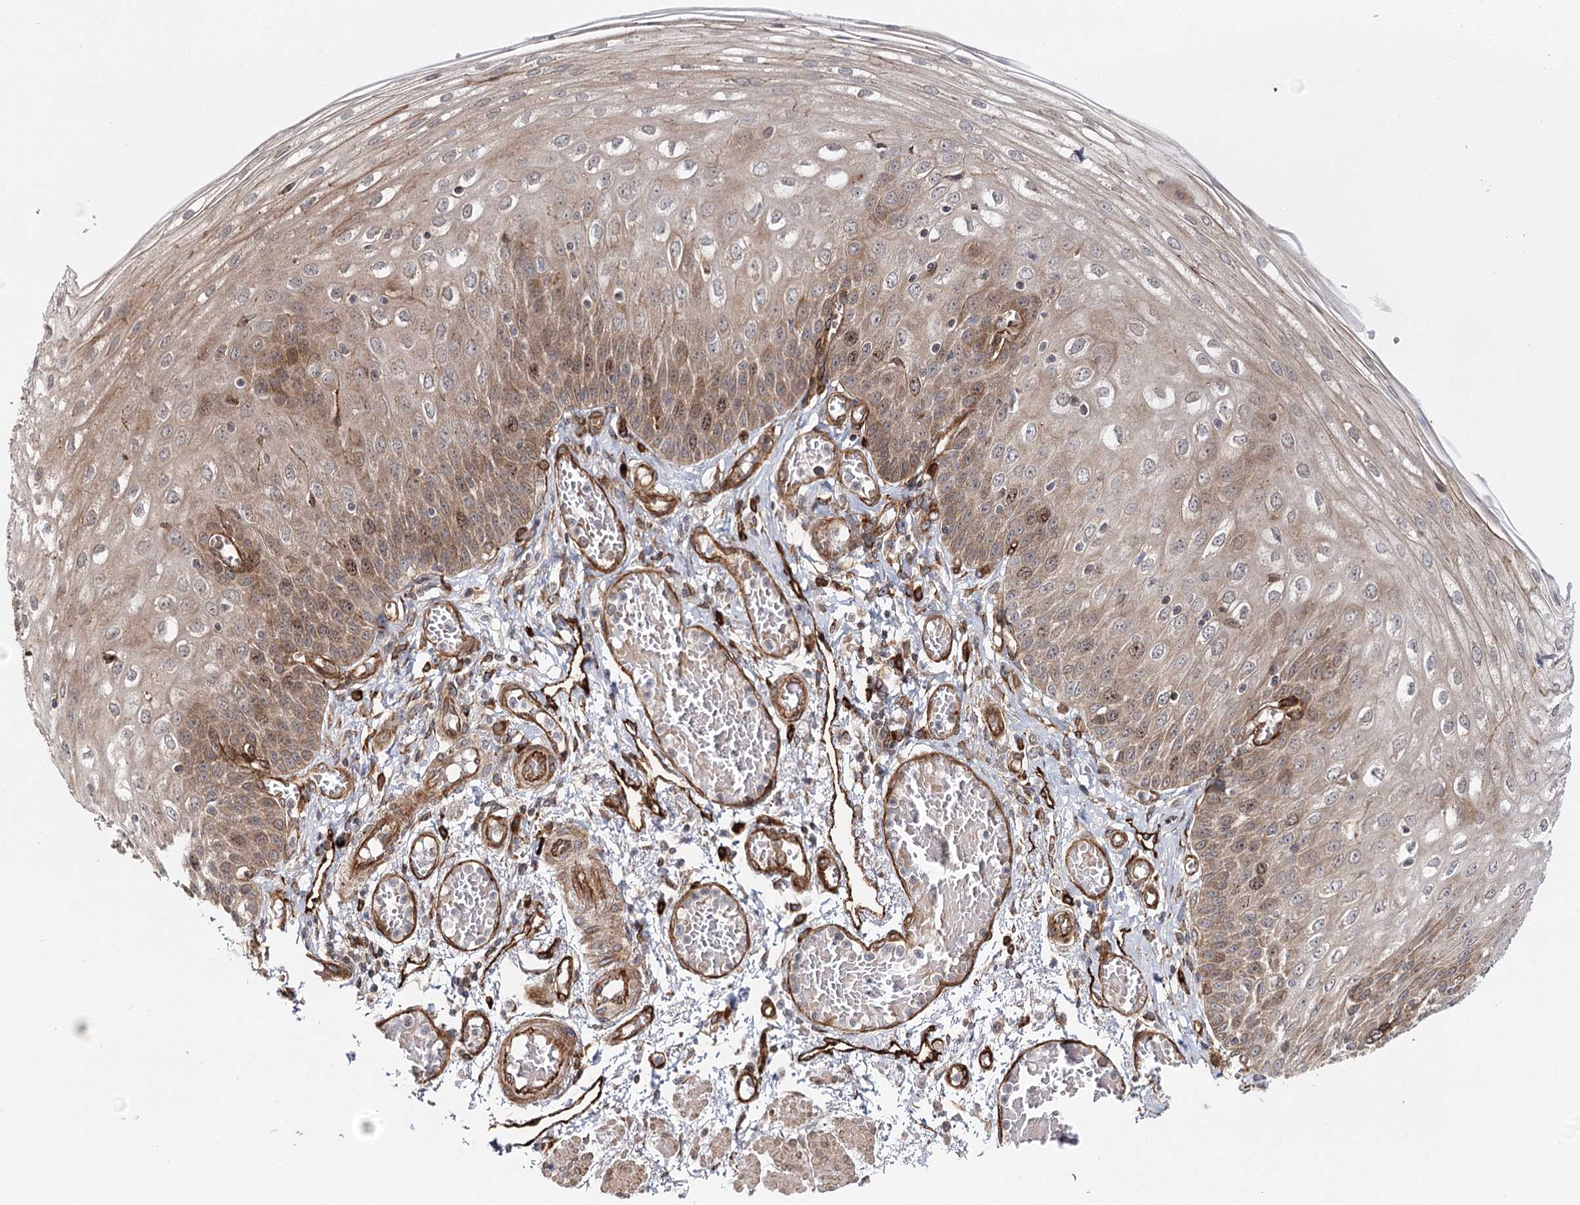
{"staining": {"intensity": "moderate", "quantity": ">75%", "location": "cytoplasmic/membranous,nuclear"}, "tissue": "esophagus", "cell_type": "Squamous epithelial cells", "image_type": "normal", "snomed": [{"axis": "morphology", "description": "Normal tissue, NOS"}, {"axis": "topography", "description": "Esophagus"}], "caption": "Protein expression analysis of normal esophagus reveals moderate cytoplasmic/membranous,nuclear positivity in approximately >75% of squamous epithelial cells. The staining was performed using DAB (3,3'-diaminobenzidine) to visualize the protein expression in brown, while the nuclei were stained in blue with hematoxylin (Magnification: 20x).", "gene": "MKNK1", "patient": {"sex": "male", "age": 81}}